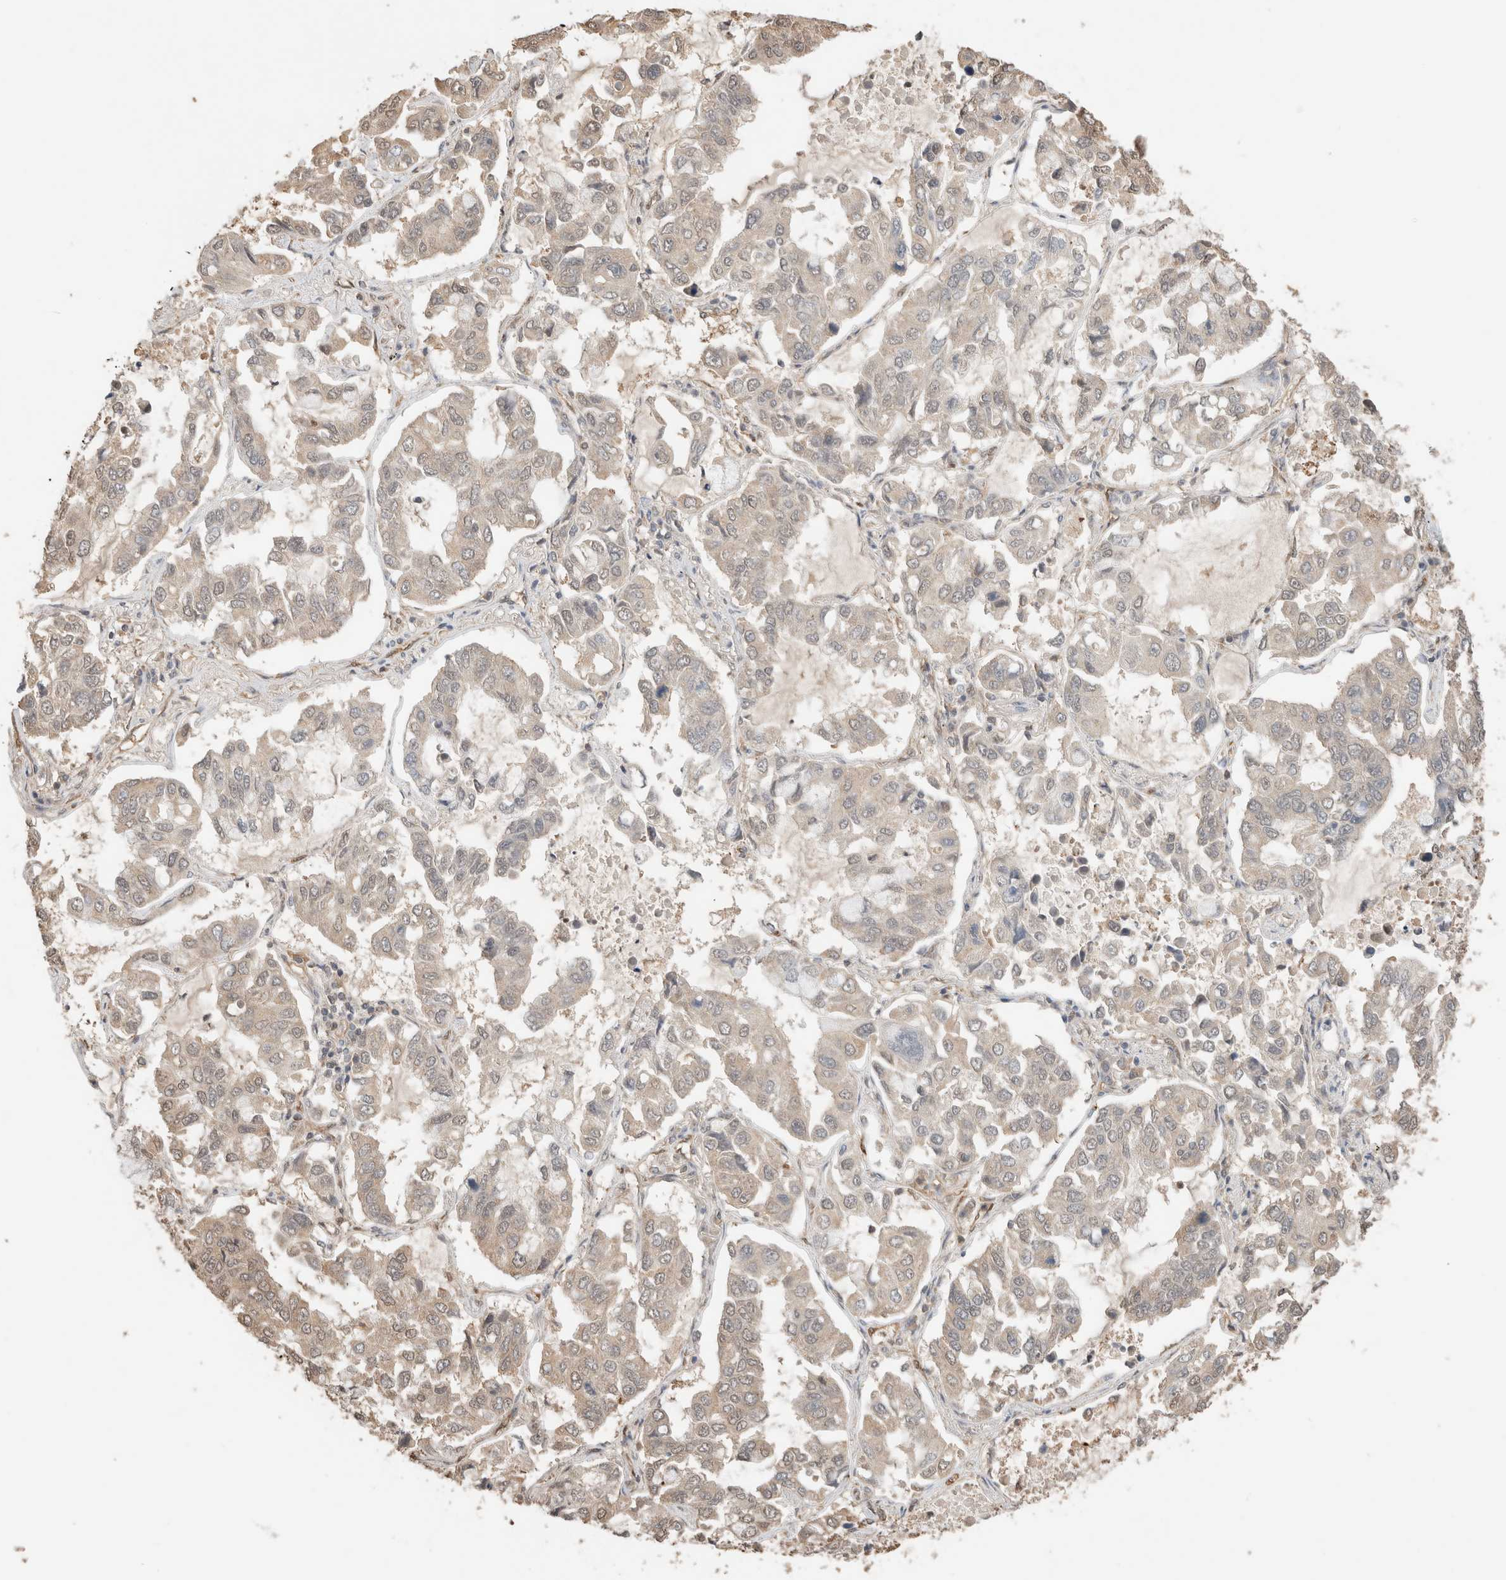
{"staining": {"intensity": "weak", "quantity": "<25%", "location": "cytoplasmic/membranous,nuclear"}, "tissue": "lung cancer", "cell_type": "Tumor cells", "image_type": "cancer", "snomed": [{"axis": "morphology", "description": "Adenocarcinoma, NOS"}, {"axis": "topography", "description": "Lung"}], "caption": "Immunohistochemistry (IHC) histopathology image of human lung cancer (adenocarcinoma) stained for a protein (brown), which exhibits no expression in tumor cells. Nuclei are stained in blue.", "gene": "YWHAH", "patient": {"sex": "male", "age": 64}}